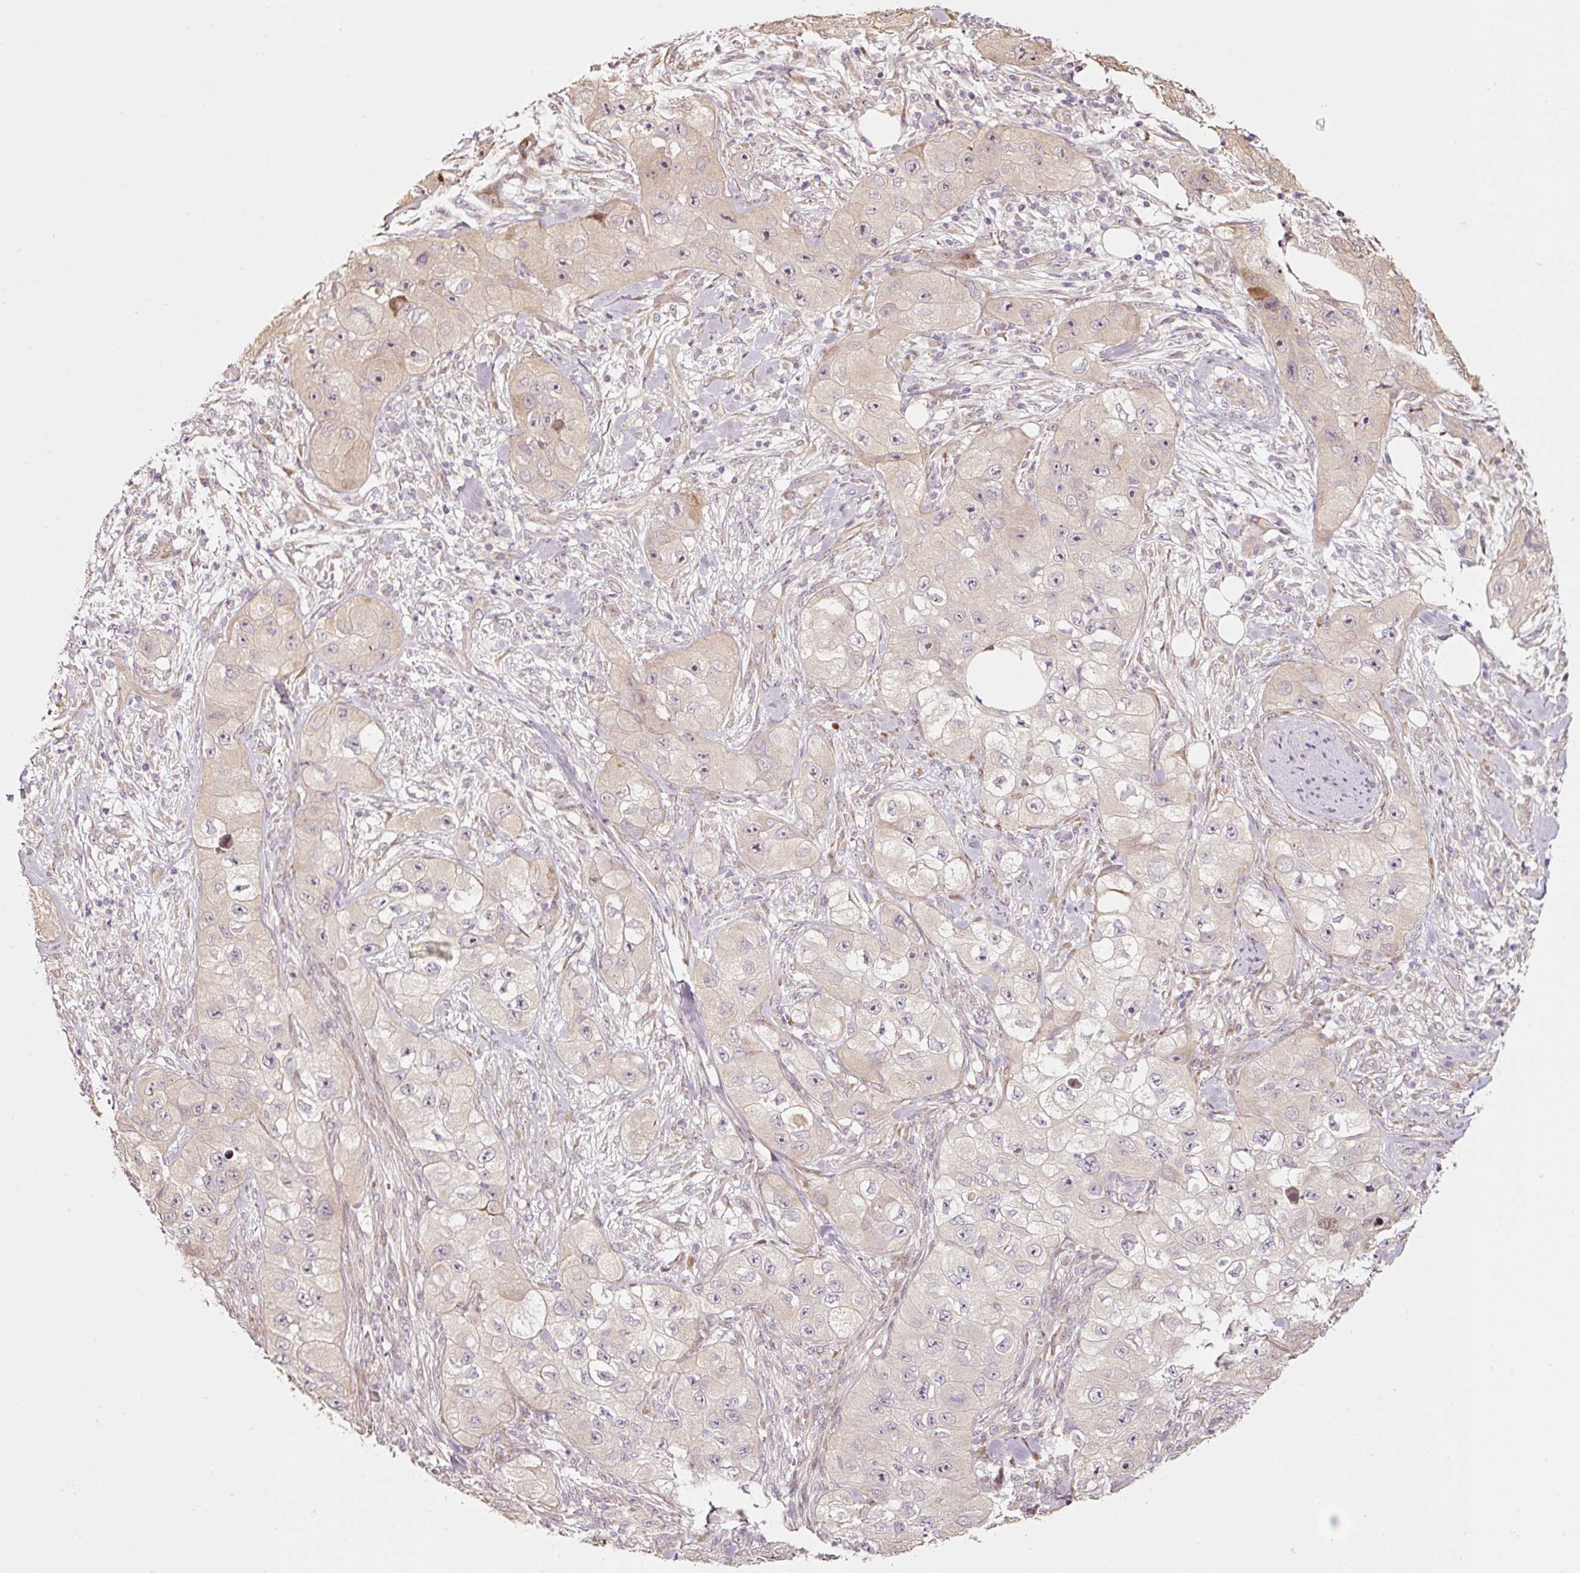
{"staining": {"intensity": "negative", "quantity": "none", "location": "none"}, "tissue": "skin cancer", "cell_type": "Tumor cells", "image_type": "cancer", "snomed": [{"axis": "morphology", "description": "Squamous cell carcinoma, NOS"}, {"axis": "topography", "description": "Skin"}, {"axis": "topography", "description": "Subcutis"}], "caption": "A photomicrograph of skin cancer stained for a protein displays no brown staining in tumor cells.", "gene": "ETF1", "patient": {"sex": "male", "age": 73}}